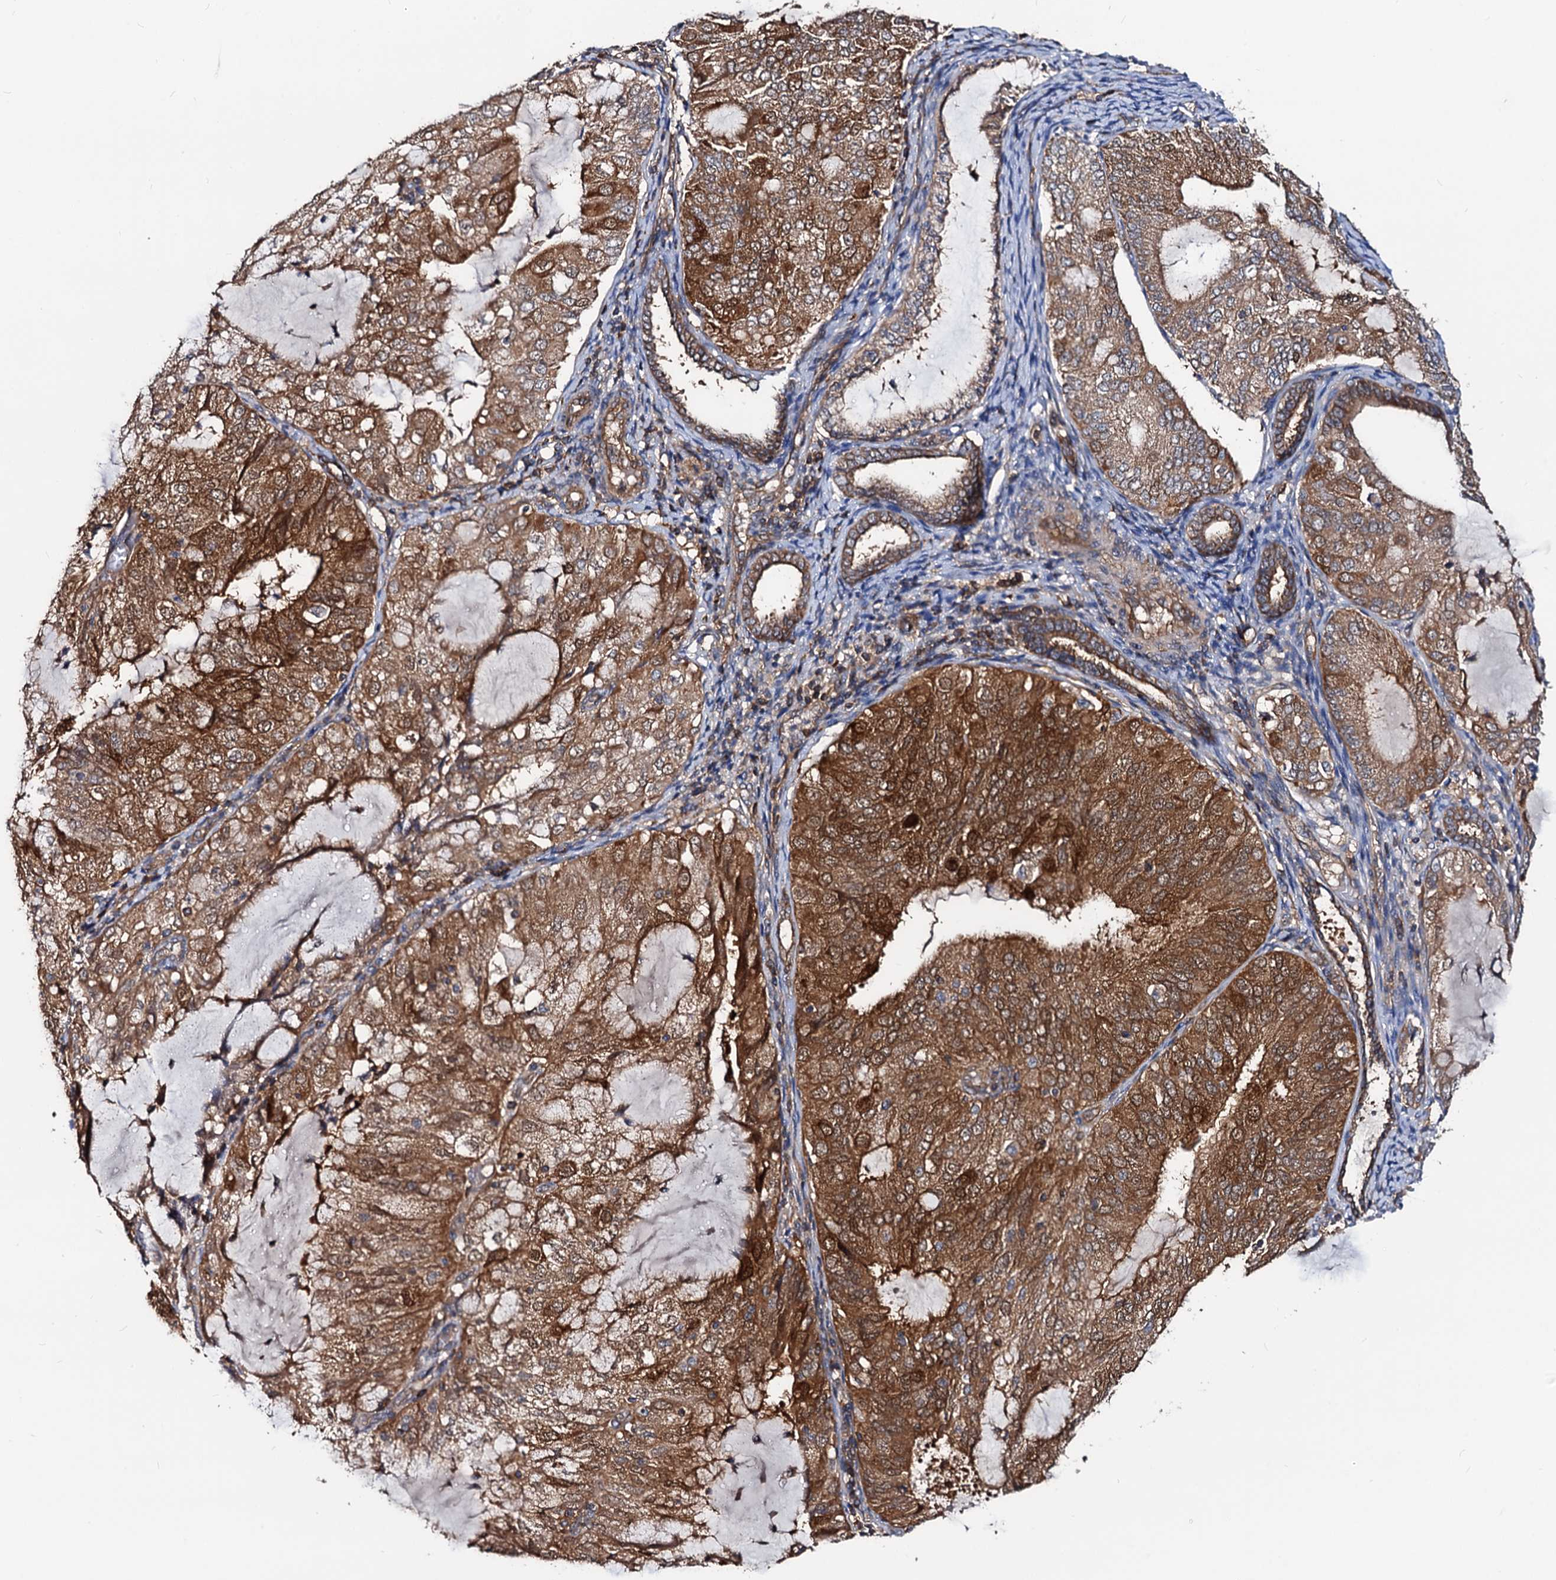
{"staining": {"intensity": "strong", "quantity": ">75%", "location": "cytoplasmic/membranous"}, "tissue": "endometrial cancer", "cell_type": "Tumor cells", "image_type": "cancer", "snomed": [{"axis": "morphology", "description": "Adenocarcinoma, NOS"}, {"axis": "topography", "description": "Endometrium"}], "caption": "Endometrial cancer tissue shows strong cytoplasmic/membranous positivity in about >75% of tumor cells, visualized by immunohistochemistry.", "gene": "IDI1", "patient": {"sex": "female", "age": 81}}